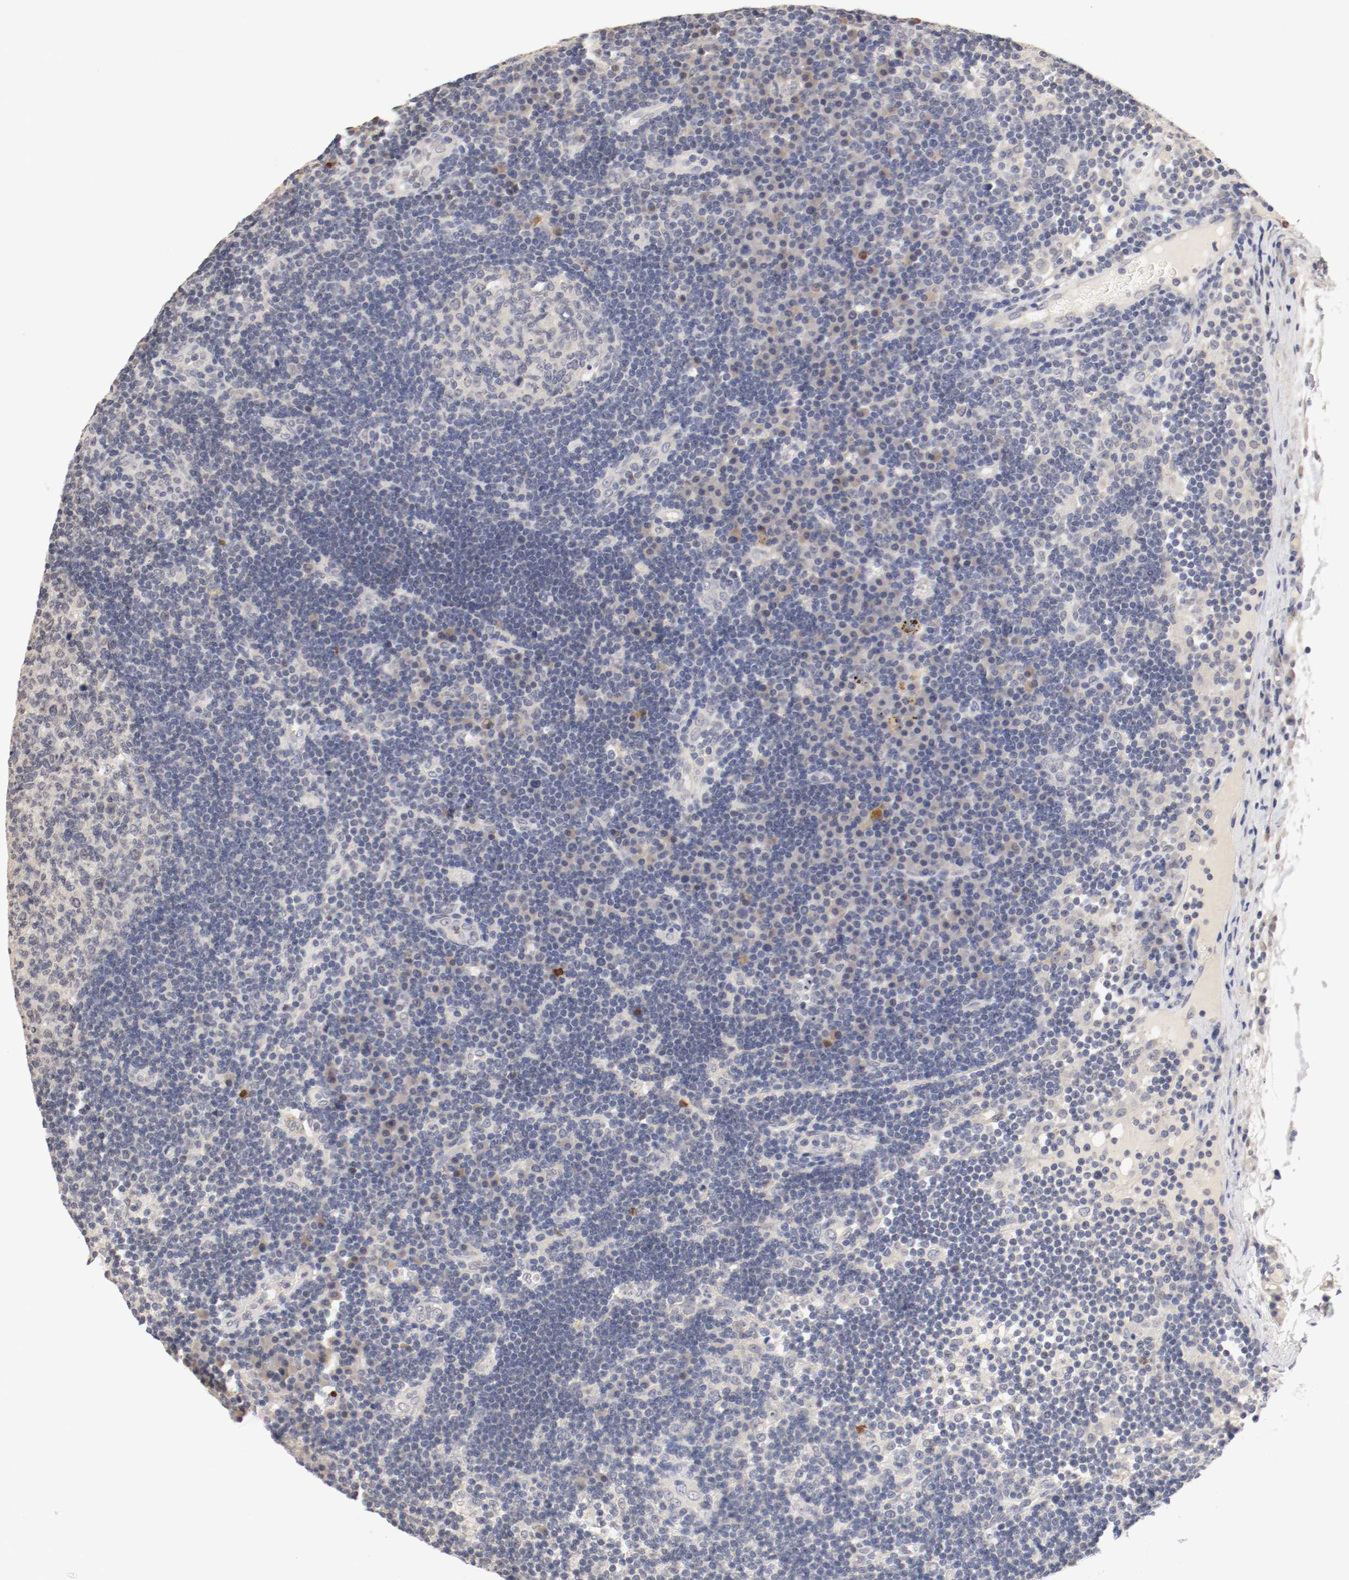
{"staining": {"intensity": "negative", "quantity": "none", "location": "none"}, "tissue": "lymph node", "cell_type": "Germinal center cells", "image_type": "normal", "snomed": [{"axis": "morphology", "description": "Normal tissue, NOS"}, {"axis": "morphology", "description": "Squamous cell carcinoma, metastatic, NOS"}, {"axis": "topography", "description": "Lymph node"}], "caption": "High magnification brightfield microscopy of normal lymph node stained with DAB (brown) and counterstained with hematoxylin (blue): germinal center cells show no significant positivity.", "gene": "CEBPE", "patient": {"sex": "female", "age": 53}}